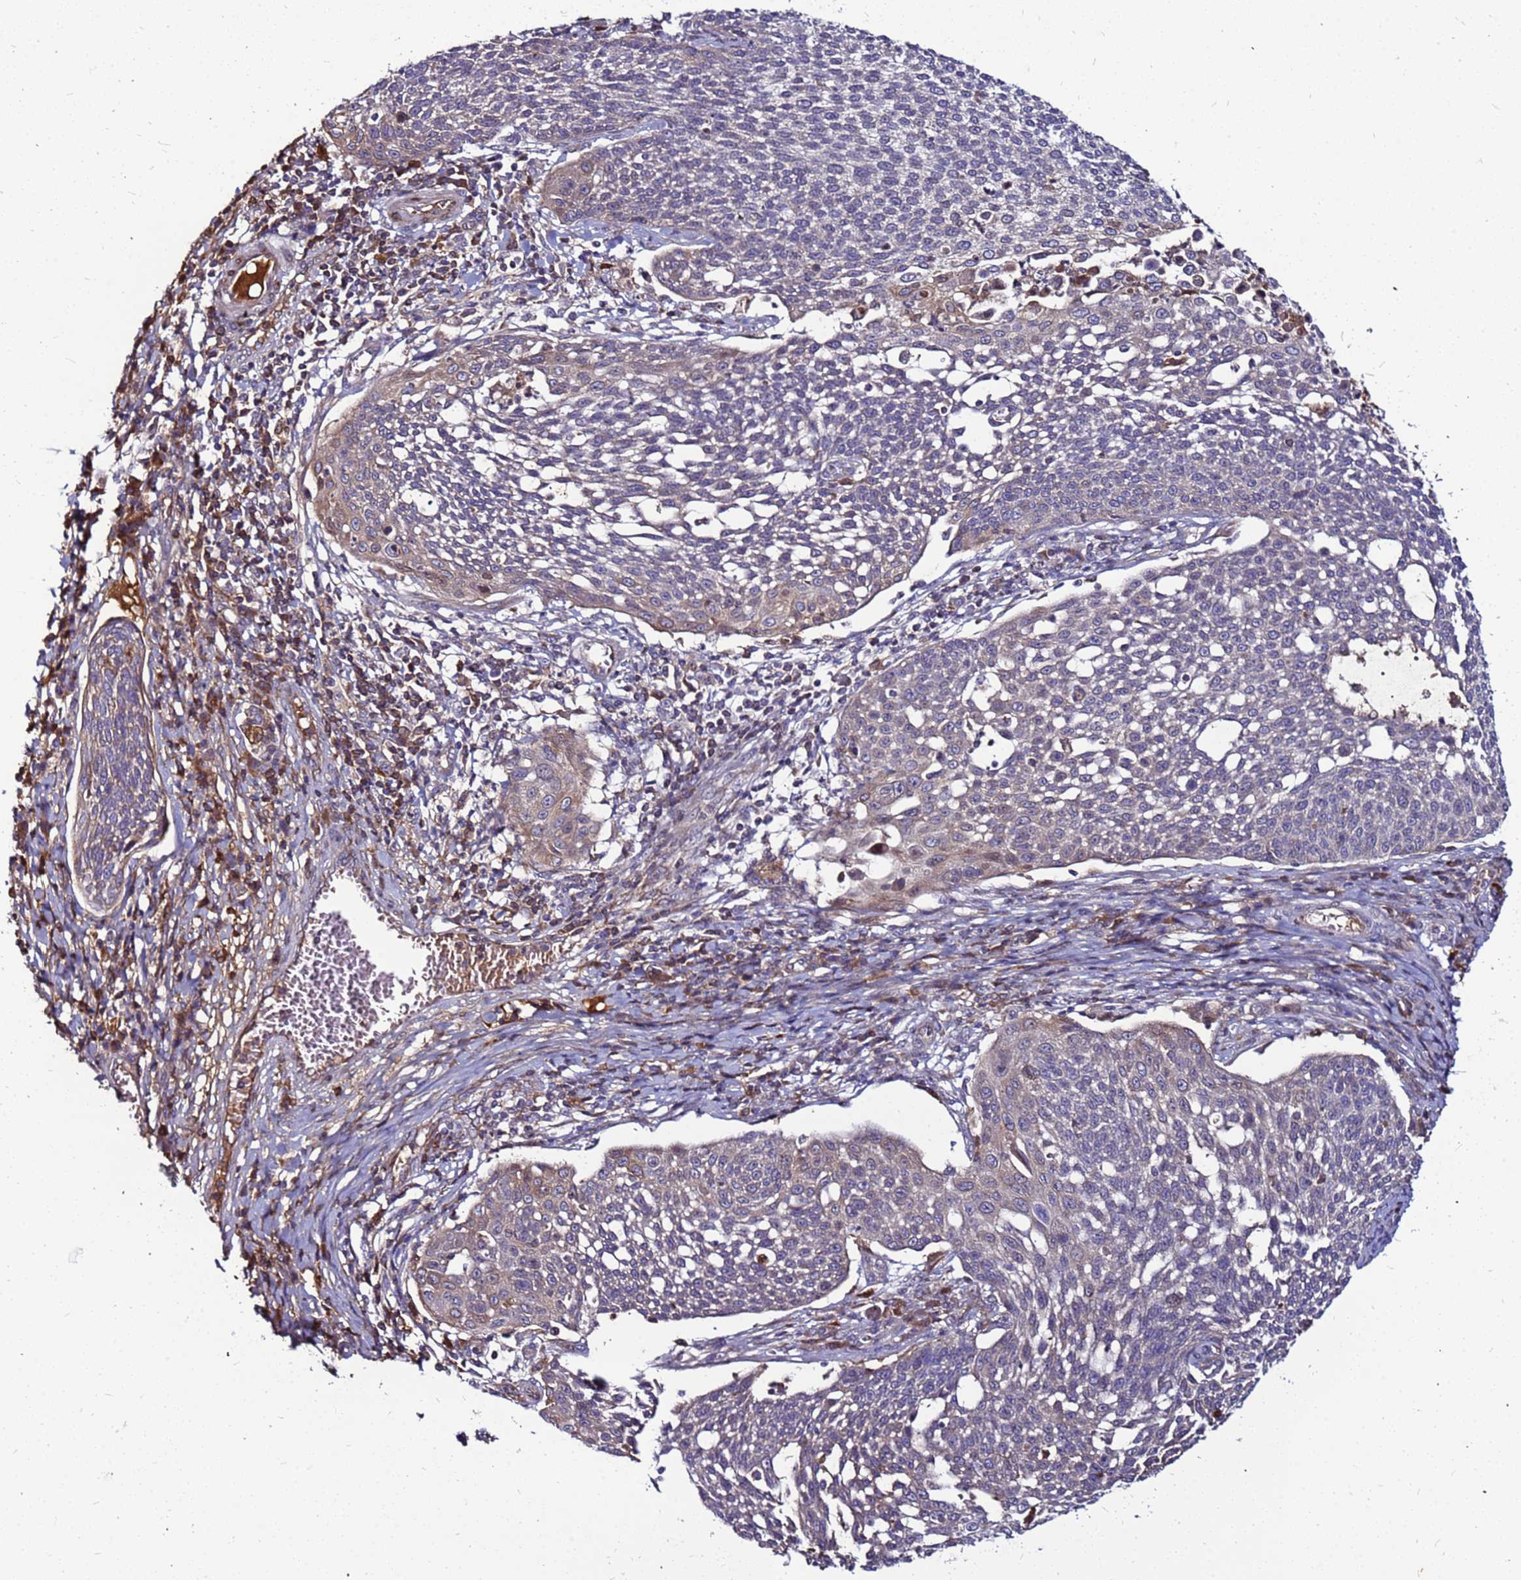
{"staining": {"intensity": "weak", "quantity": "<25%", "location": "cytoplasmic/membranous"}, "tissue": "cervical cancer", "cell_type": "Tumor cells", "image_type": "cancer", "snomed": [{"axis": "morphology", "description": "Squamous cell carcinoma, NOS"}, {"axis": "topography", "description": "Cervix"}], "caption": "Cervical squamous cell carcinoma was stained to show a protein in brown. There is no significant expression in tumor cells.", "gene": "CCDC71", "patient": {"sex": "female", "age": 34}}